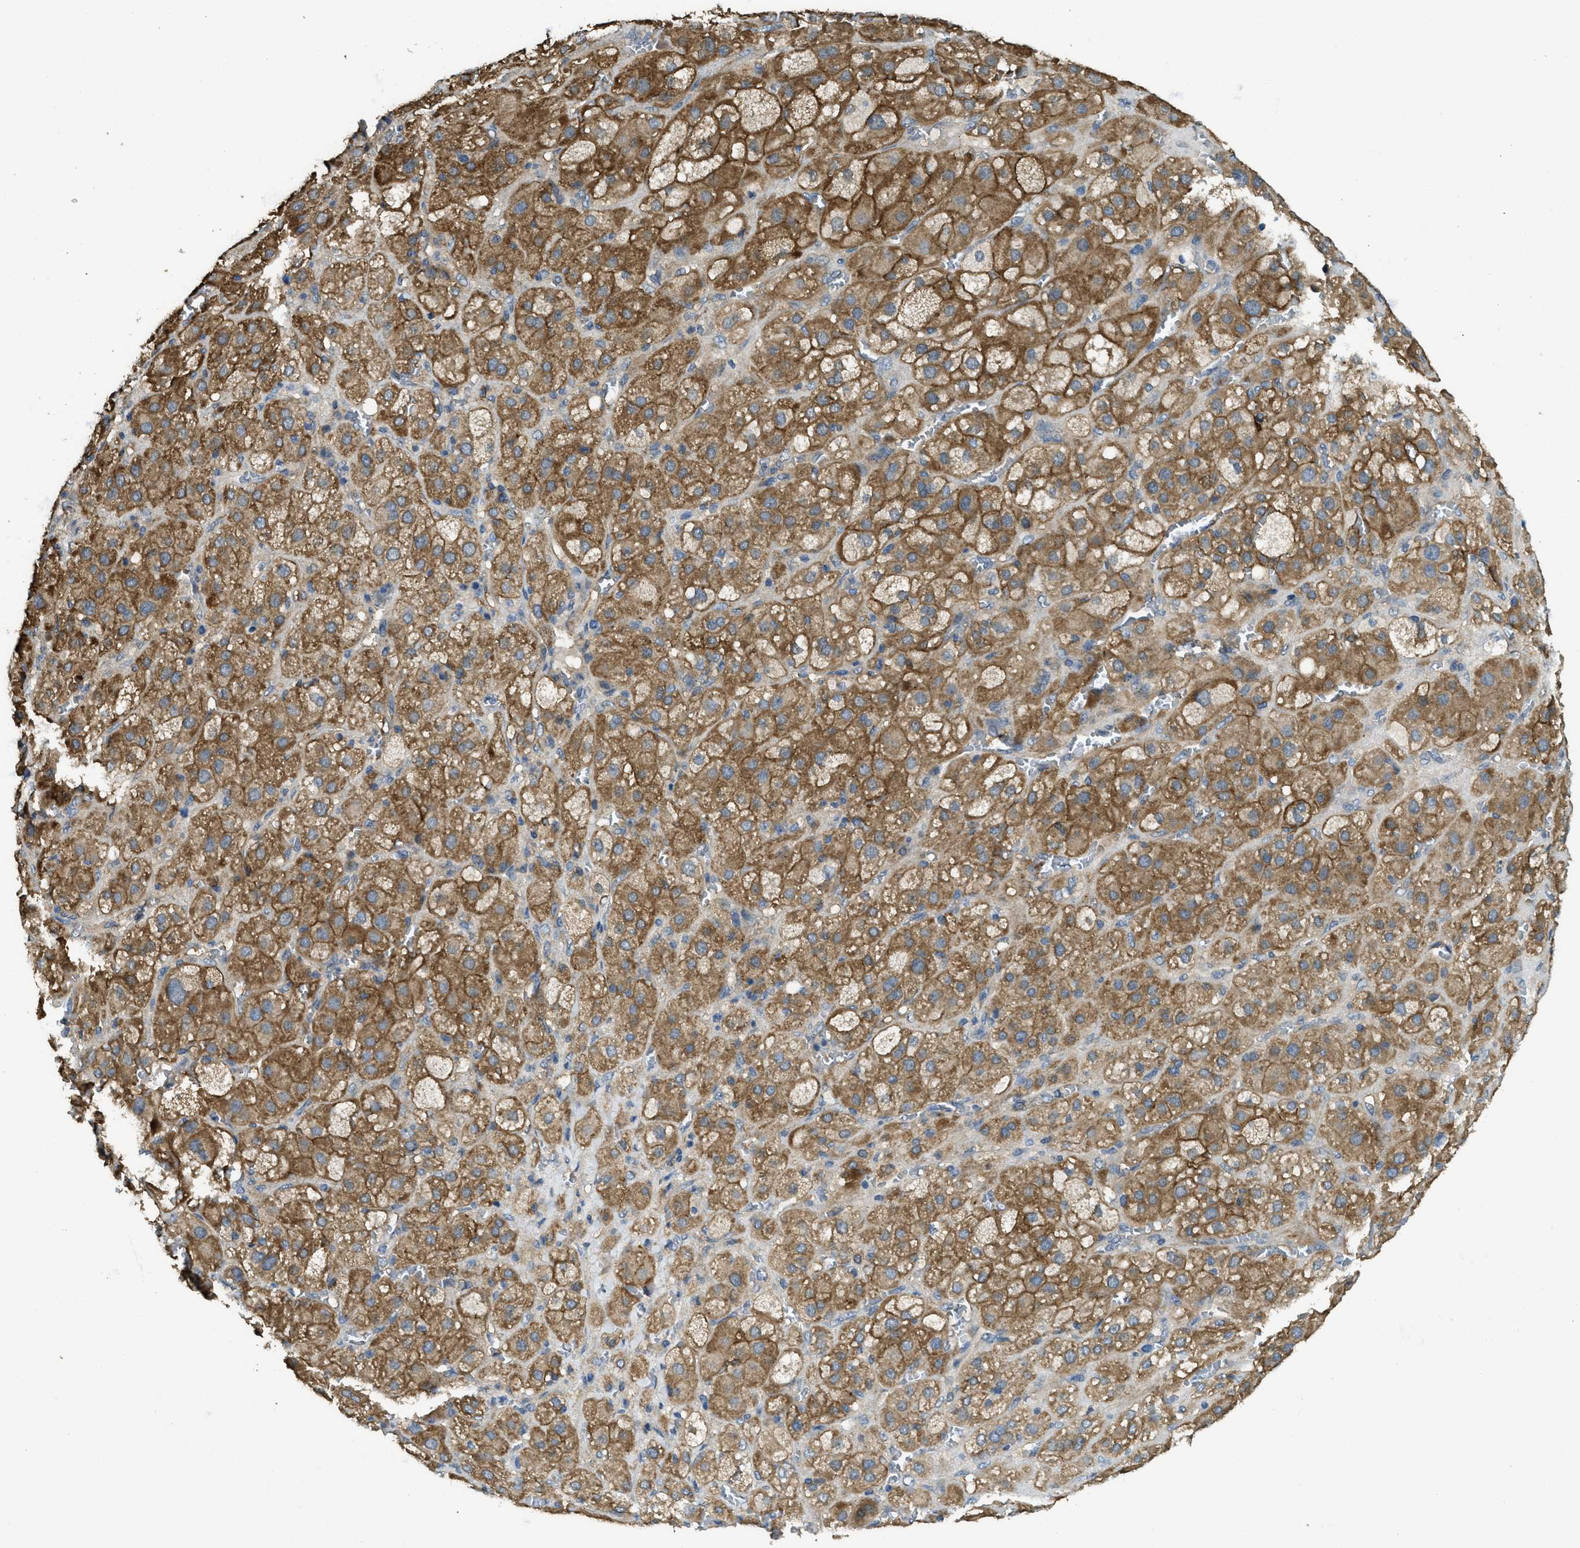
{"staining": {"intensity": "moderate", "quantity": ">75%", "location": "cytoplasmic/membranous"}, "tissue": "adrenal gland", "cell_type": "Glandular cells", "image_type": "normal", "snomed": [{"axis": "morphology", "description": "Normal tissue, NOS"}, {"axis": "topography", "description": "Adrenal gland"}], "caption": "Immunohistochemistry (IHC) (DAB) staining of benign adrenal gland displays moderate cytoplasmic/membranous protein staining in about >75% of glandular cells.", "gene": "CD276", "patient": {"sex": "female", "age": 47}}